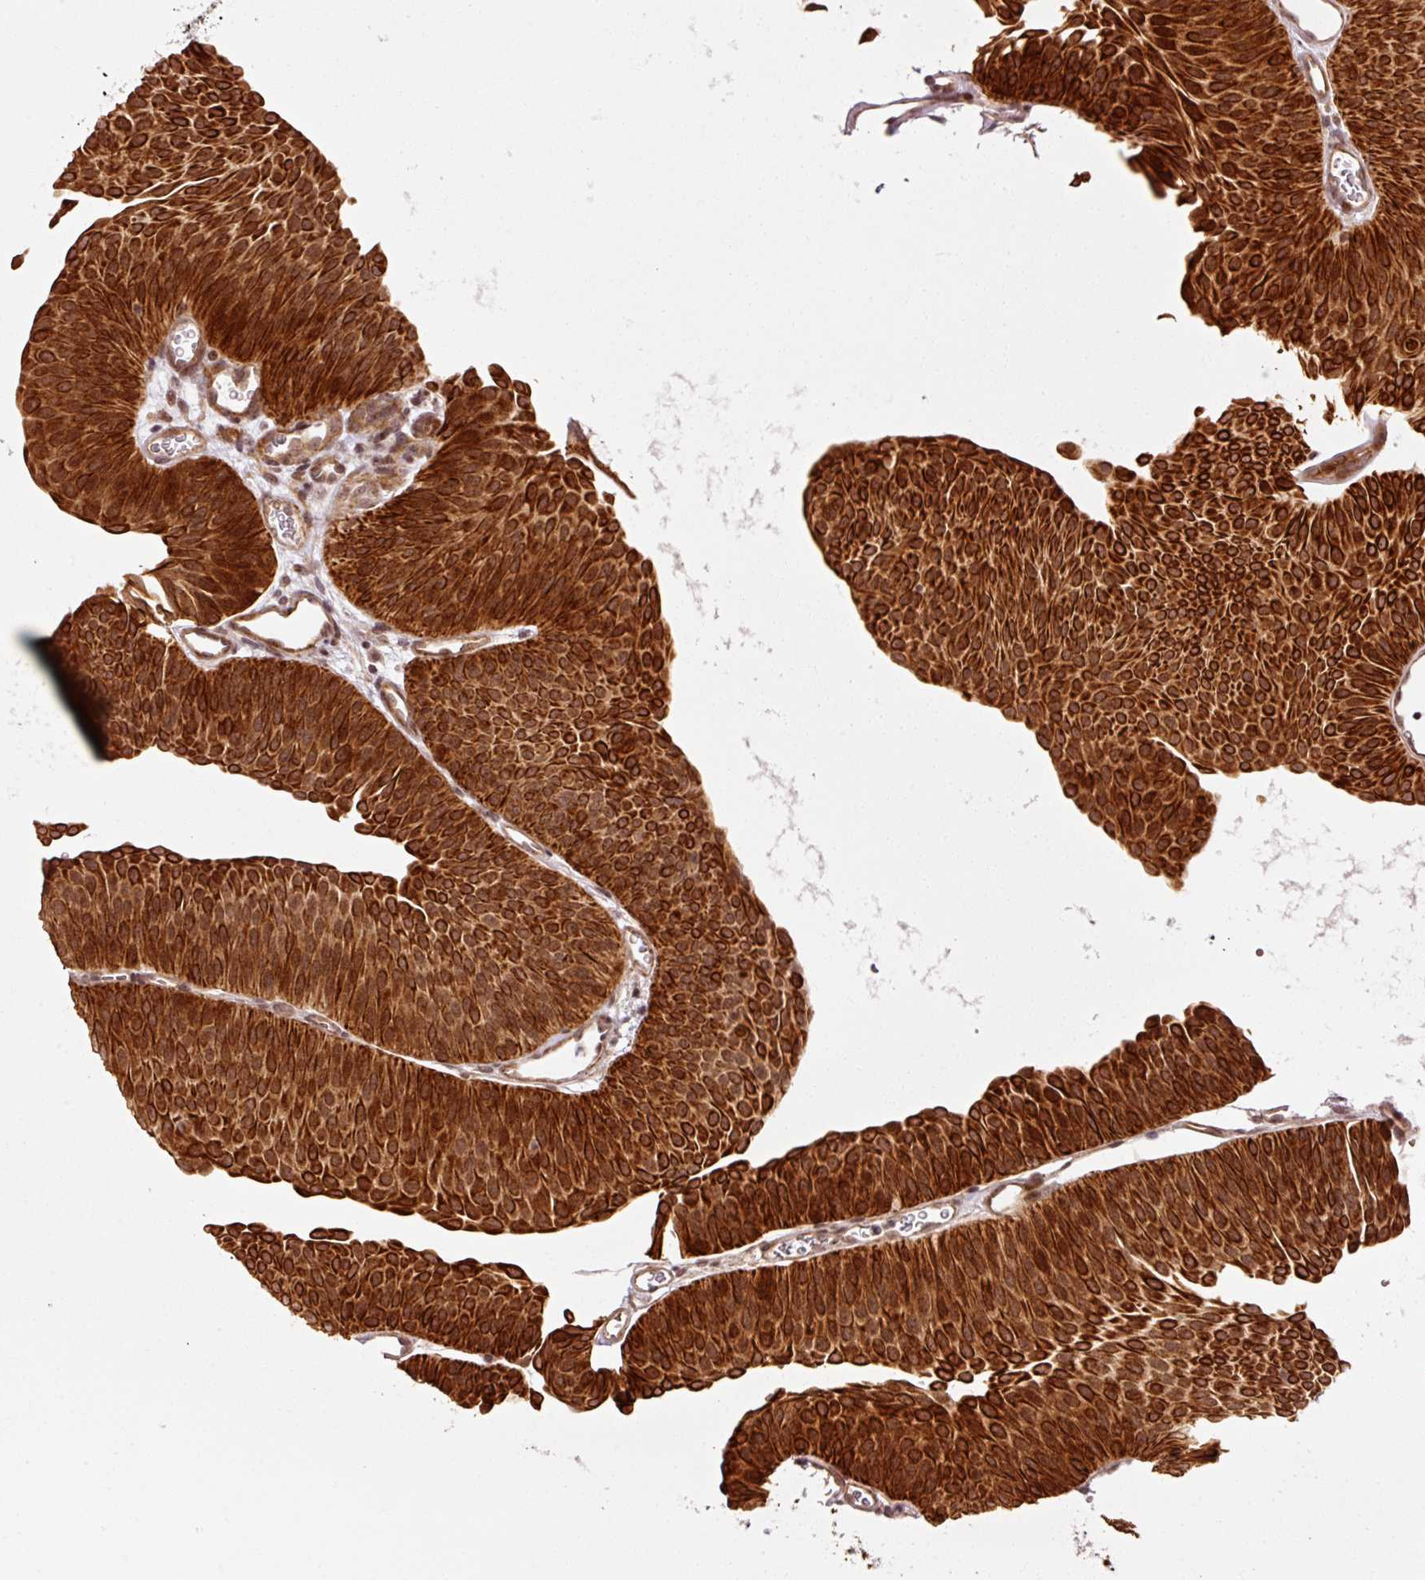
{"staining": {"intensity": "strong", "quantity": ">75%", "location": "cytoplasmic/membranous"}, "tissue": "urothelial cancer", "cell_type": "Tumor cells", "image_type": "cancer", "snomed": [{"axis": "morphology", "description": "Urothelial carcinoma, Low grade"}, {"axis": "topography", "description": "Urinary bladder"}], "caption": "Urothelial cancer was stained to show a protein in brown. There is high levels of strong cytoplasmic/membranous staining in approximately >75% of tumor cells. Using DAB (3,3'-diaminobenzidine) (brown) and hematoxylin (blue) stains, captured at high magnification using brightfield microscopy.", "gene": "ANKRD20A1", "patient": {"sex": "female", "age": 60}}